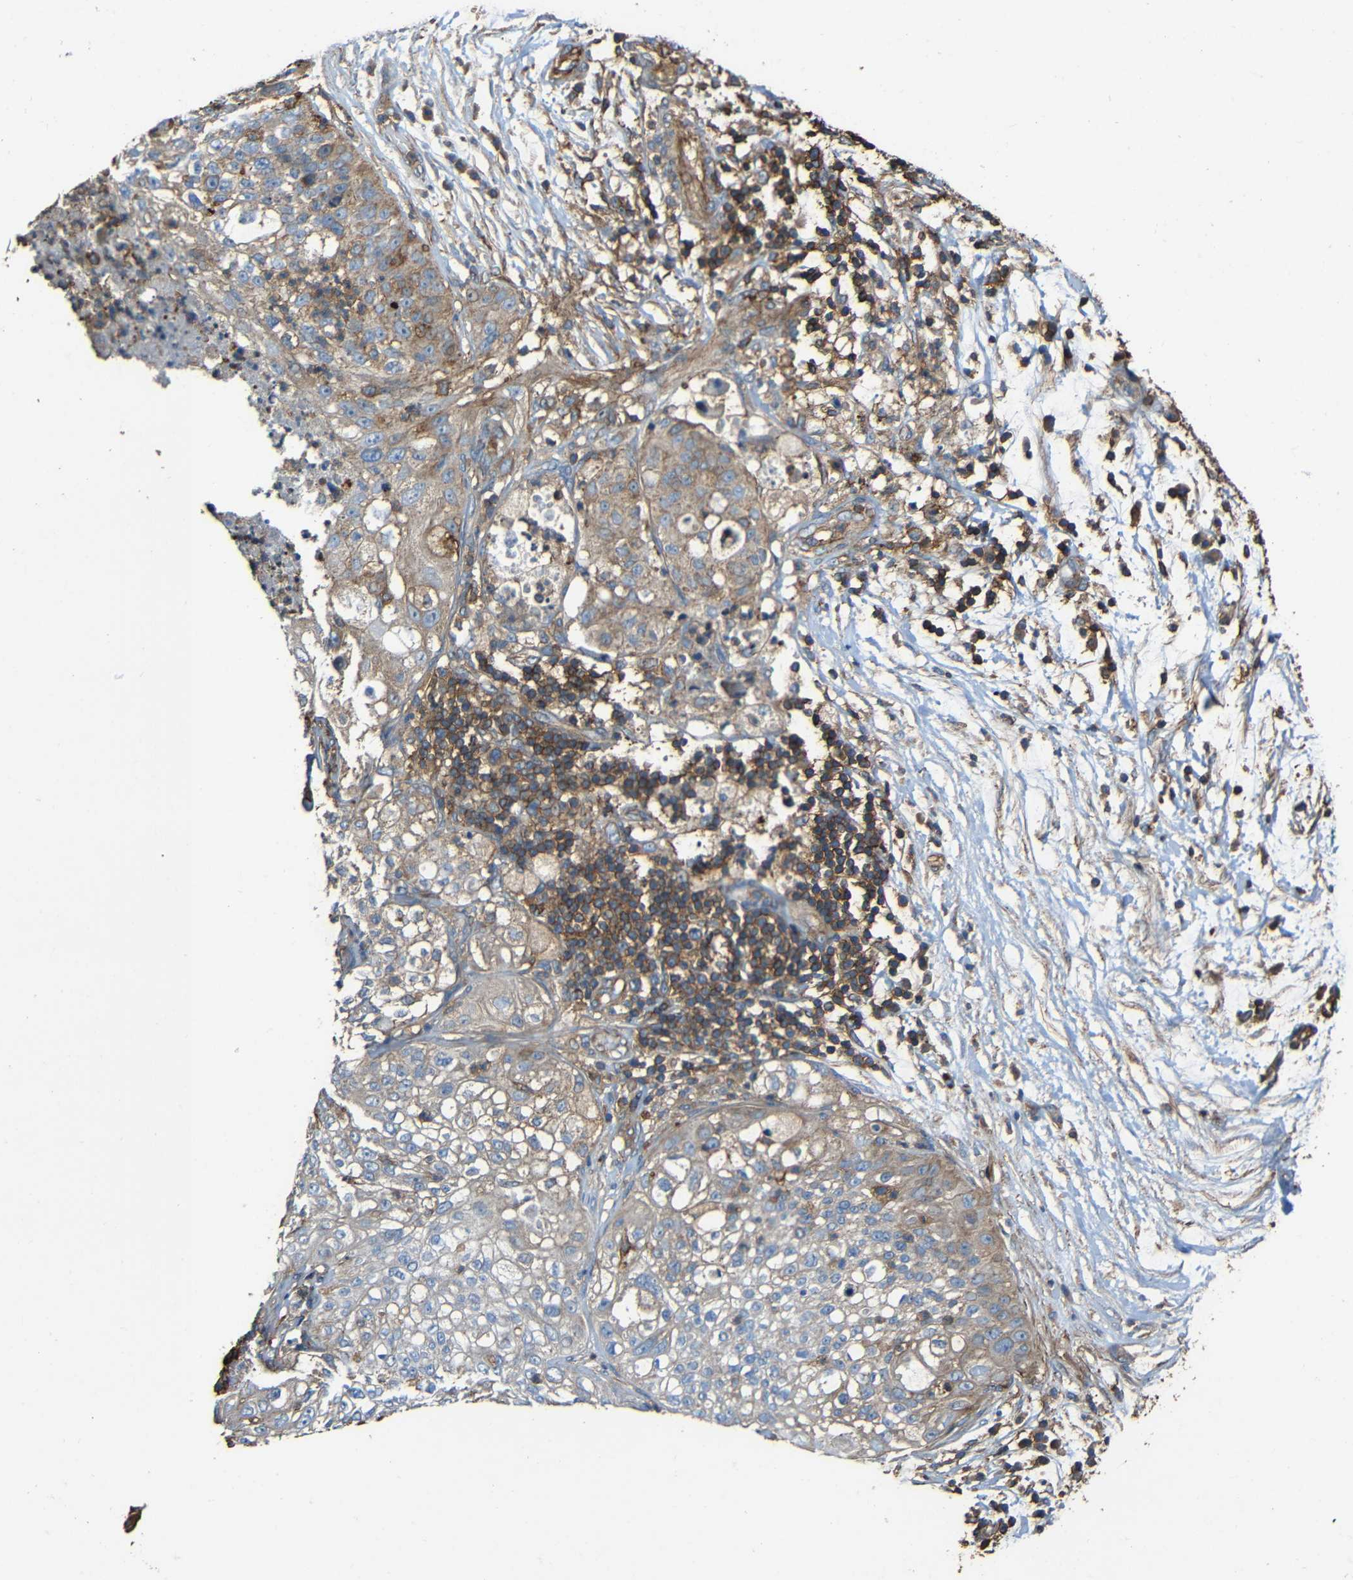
{"staining": {"intensity": "moderate", "quantity": "<25%", "location": "cytoplasmic/membranous"}, "tissue": "lung cancer", "cell_type": "Tumor cells", "image_type": "cancer", "snomed": [{"axis": "morphology", "description": "Inflammation, NOS"}, {"axis": "morphology", "description": "Squamous cell carcinoma, NOS"}, {"axis": "topography", "description": "Lymph node"}, {"axis": "topography", "description": "Soft tissue"}, {"axis": "topography", "description": "Lung"}], "caption": "Approximately <25% of tumor cells in squamous cell carcinoma (lung) display moderate cytoplasmic/membranous protein expression as visualized by brown immunohistochemical staining.", "gene": "RHOT2", "patient": {"sex": "male", "age": 66}}